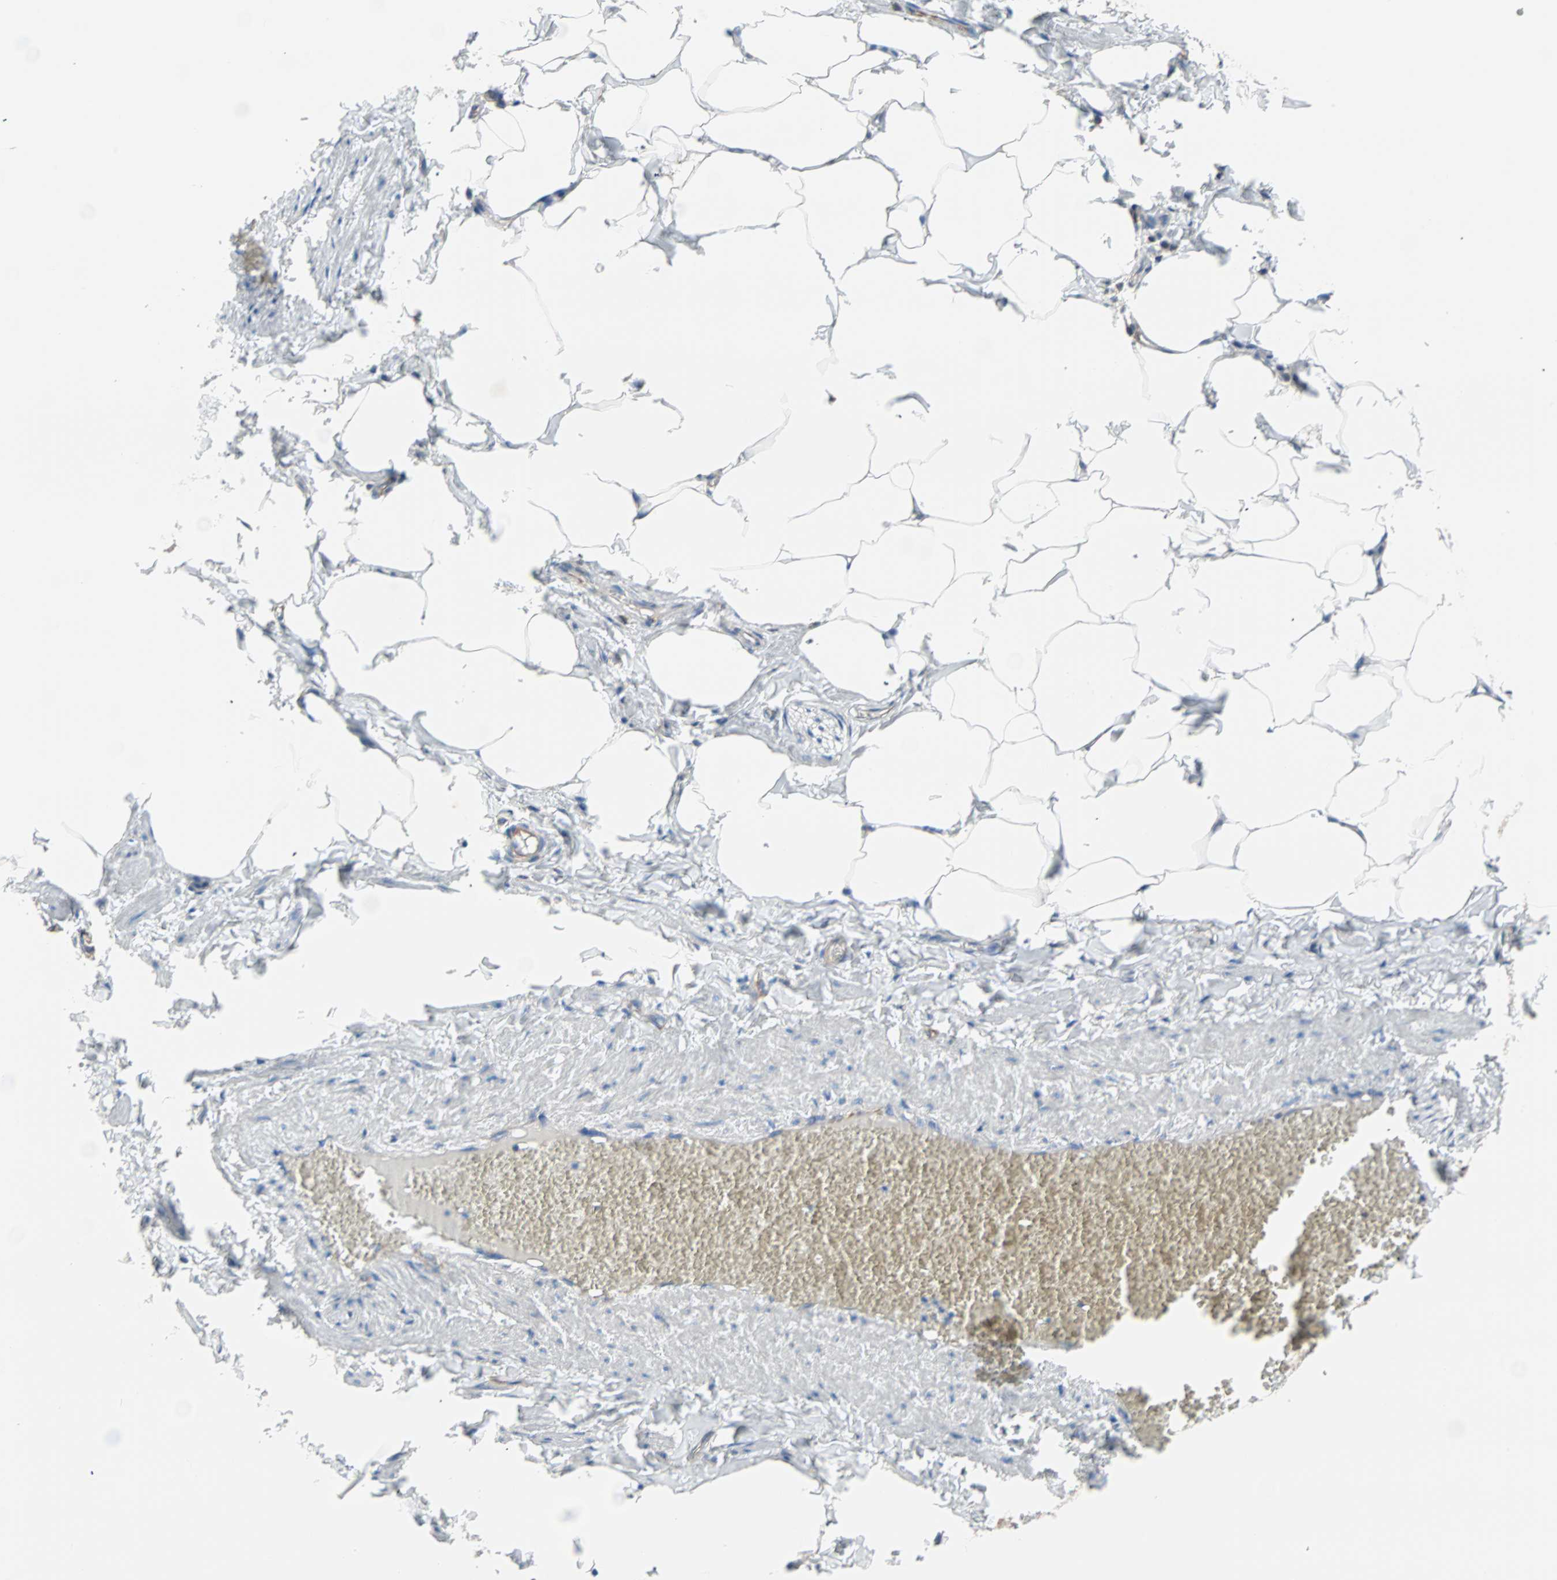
{"staining": {"intensity": "negative", "quantity": "none", "location": "none"}, "tissue": "adipose tissue", "cell_type": "Adipocytes", "image_type": "normal", "snomed": [{"axis": "morphology", "description": "Normal tissue, NOS"}, {"axis": "topography", "description": "Vascular tissue"}], "caption": "Adipocytes are negative for protein expression in unremarkable human adipose tissue. The staining is performed using DAB brown chromogen with nuclei counter-stained in using hematoxylin.", "gene": "EEF2", "patient": {"sex": "male", "age": 41}}